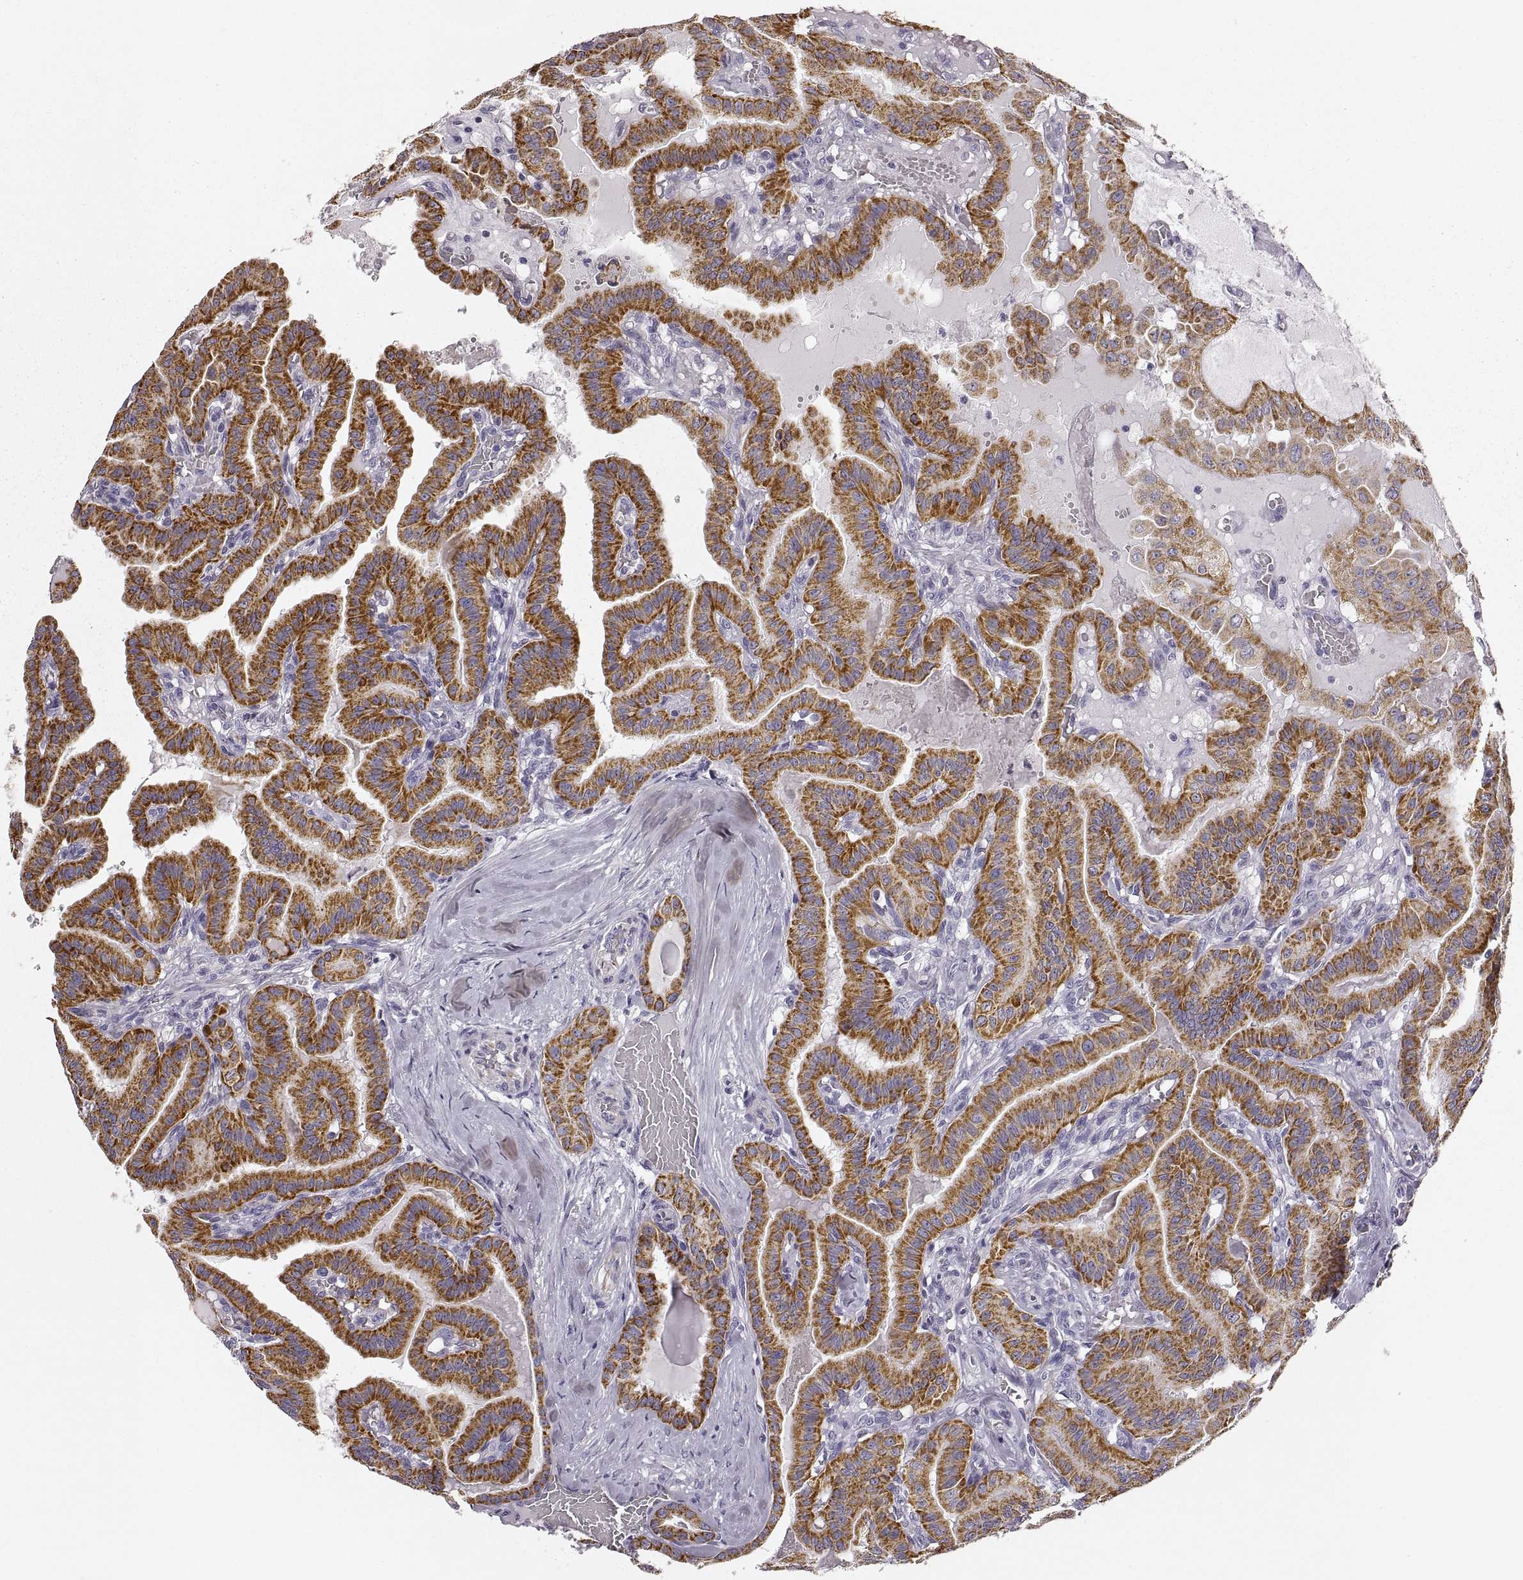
{"staining": {"intensity": "strong", "quantity": ">75%", "location": "cytoplasmic/membranous"}, "tissue": "thyroid cancer", "cell_type": "Tumor cells", "image_type": "cancer", "snomed": [{"axis": "morphology", "description": "Papillary adenocarcinoma, NOS"}, {"axis": "topography", "description": "Thyroid gland"}], "caption": "IHC (DAB (3,3'-diaminobenzidine)) staining of human thyroid cancer exhibits strong cytoplasmic/membranous protein staining in about >75% of tumor cells. (DAB (3,3'-diaminobenzidine) = brown stain, brightfield microscopy at high magnification).", "gene": "RDH13", "patient": {"sex": "male", "age": 87}}